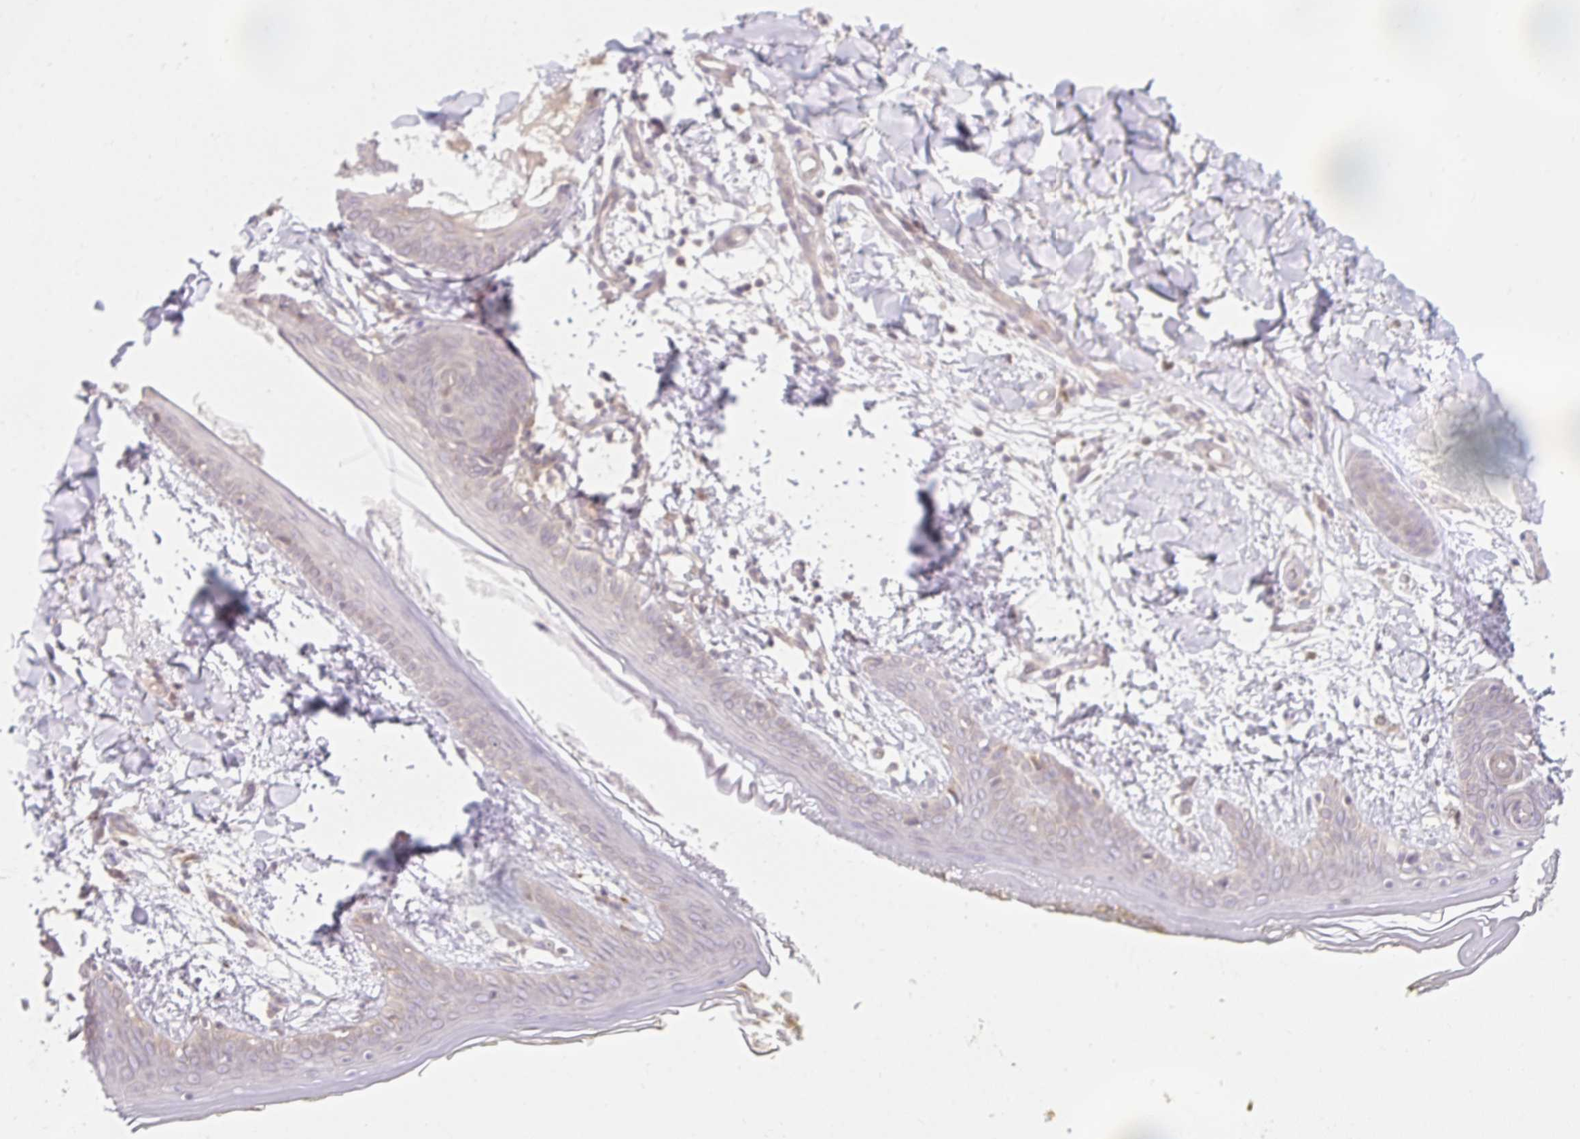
{"staining": {"intensity": "weak", "quantity": ">75%", "location": "cytoplasmic/membranous"}, "tissue": "skin", "cell_type": "Fibroblasts", "image_type": "normal", "snomed": [{"axis": "morphology", "description": "Normal tissue, NOS"}, {"axis": "topography", "description": "Skin"}], "caption": "The histopathology image reveals a brown stain indicating the presence of a protein in the cytoplasmic/membranous of fibroblasts in skin. Immunohistochemistry stains the protein of interest in brown and the nuclei are stained blue.", "gene": "EMC10", "patient": {"sex": "female", "age": 34}}